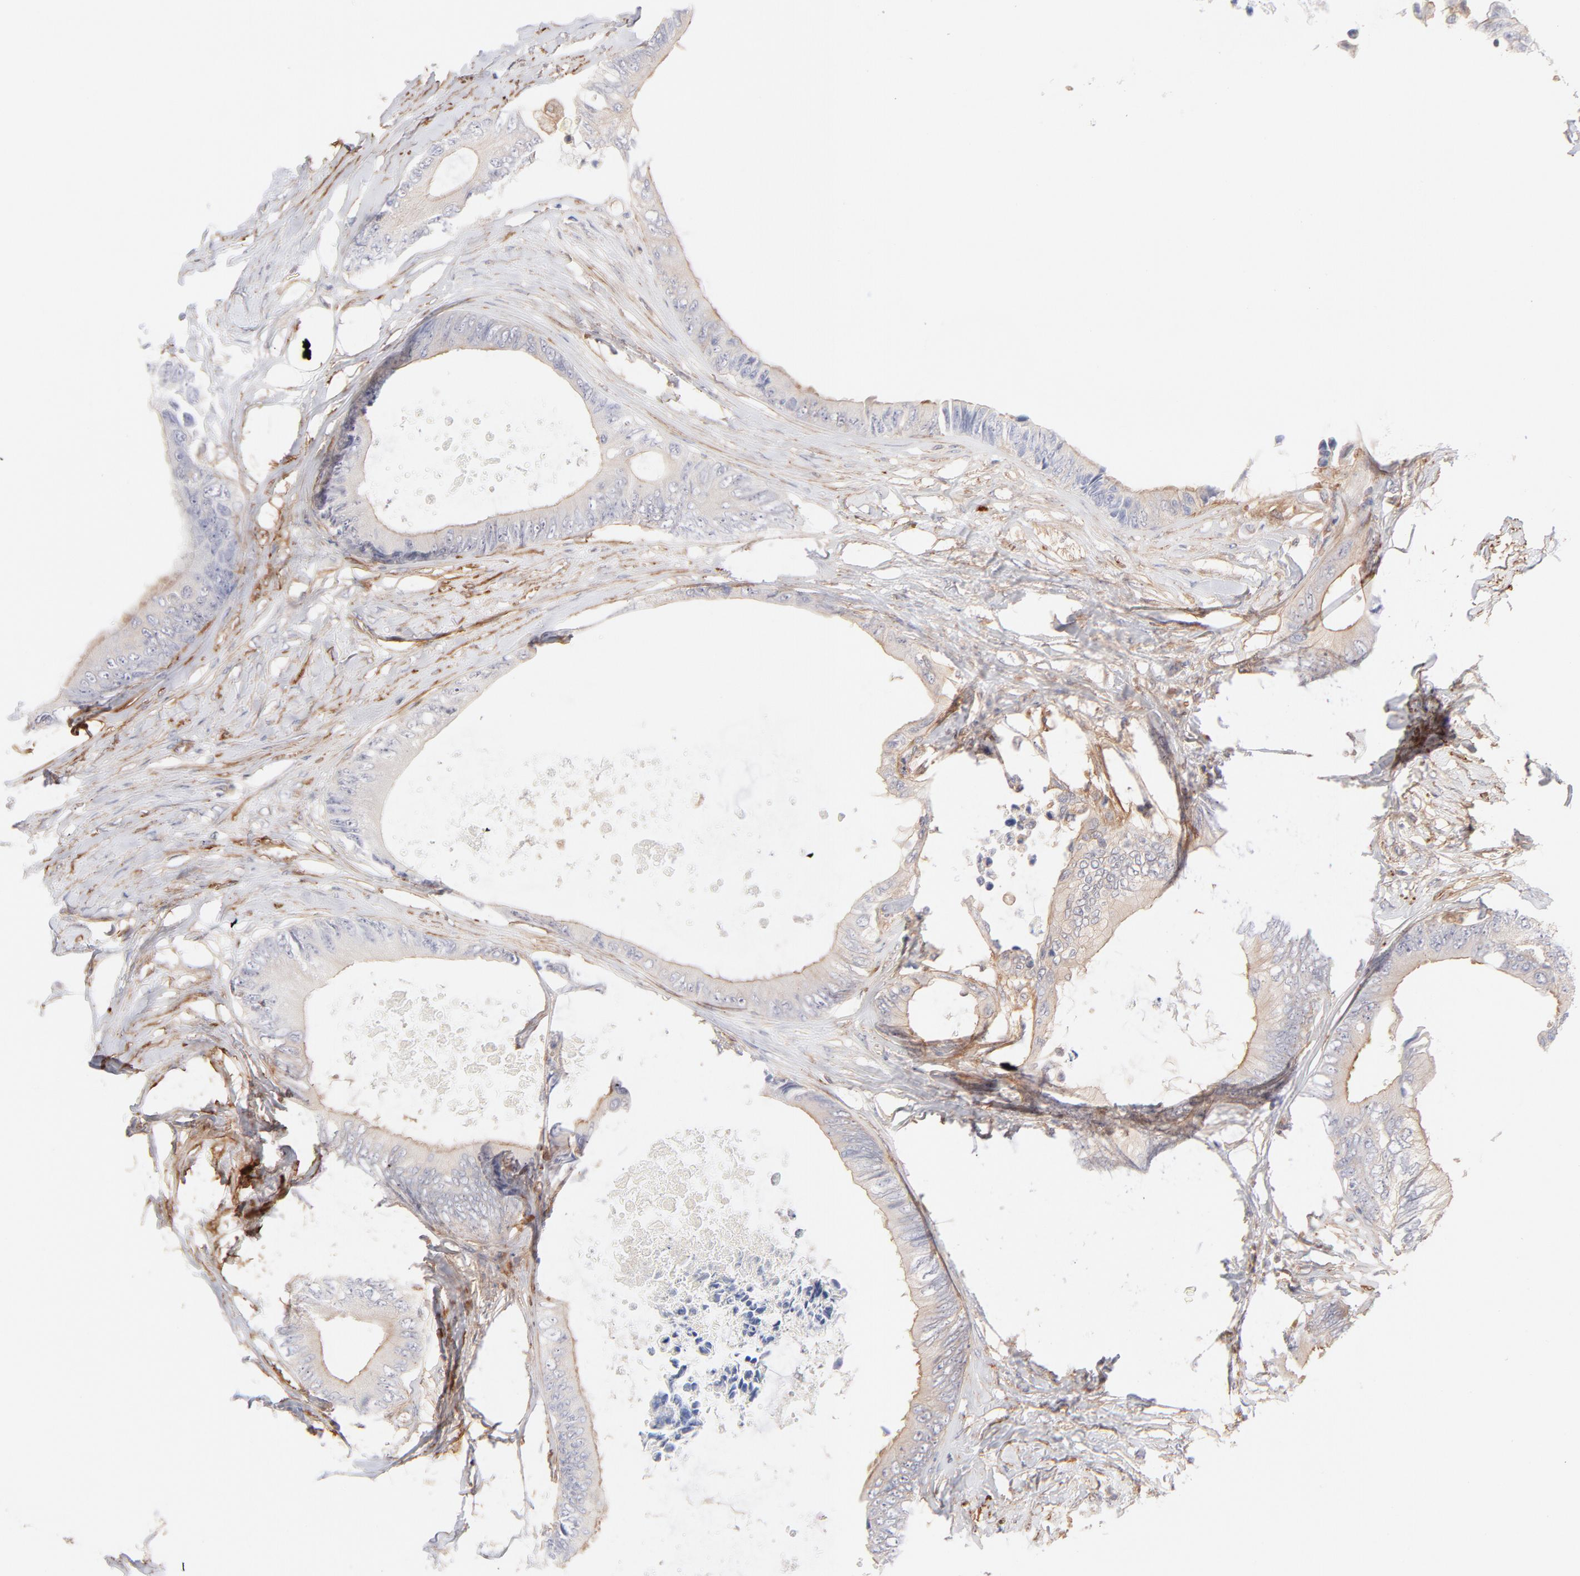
{"staining": {"intensity": "negative", "quantity": "none", "location": "none"}, "tissue": "colorectal cancer", "cell_type": "Tumor cells", "image_type": "cancer", "snomed": [{"axis": "morphology", "description": "Normal tissue, NOS"}, {"axis": "morphology", "description": "Adenocarcinoma, NOS"}, {"axis": "topography", "description": "Rectum"}, {"axis": "topography", "description": "Peripheral nerve tissue"}], "caption": "IHC histopathology image of human adenocarcinoma (colorectal) stained for a protein (brown), which displays no positivity in tumor cells.", "gene": "LDLRAP1", "patient": {"sex": "female", "age": 77}}